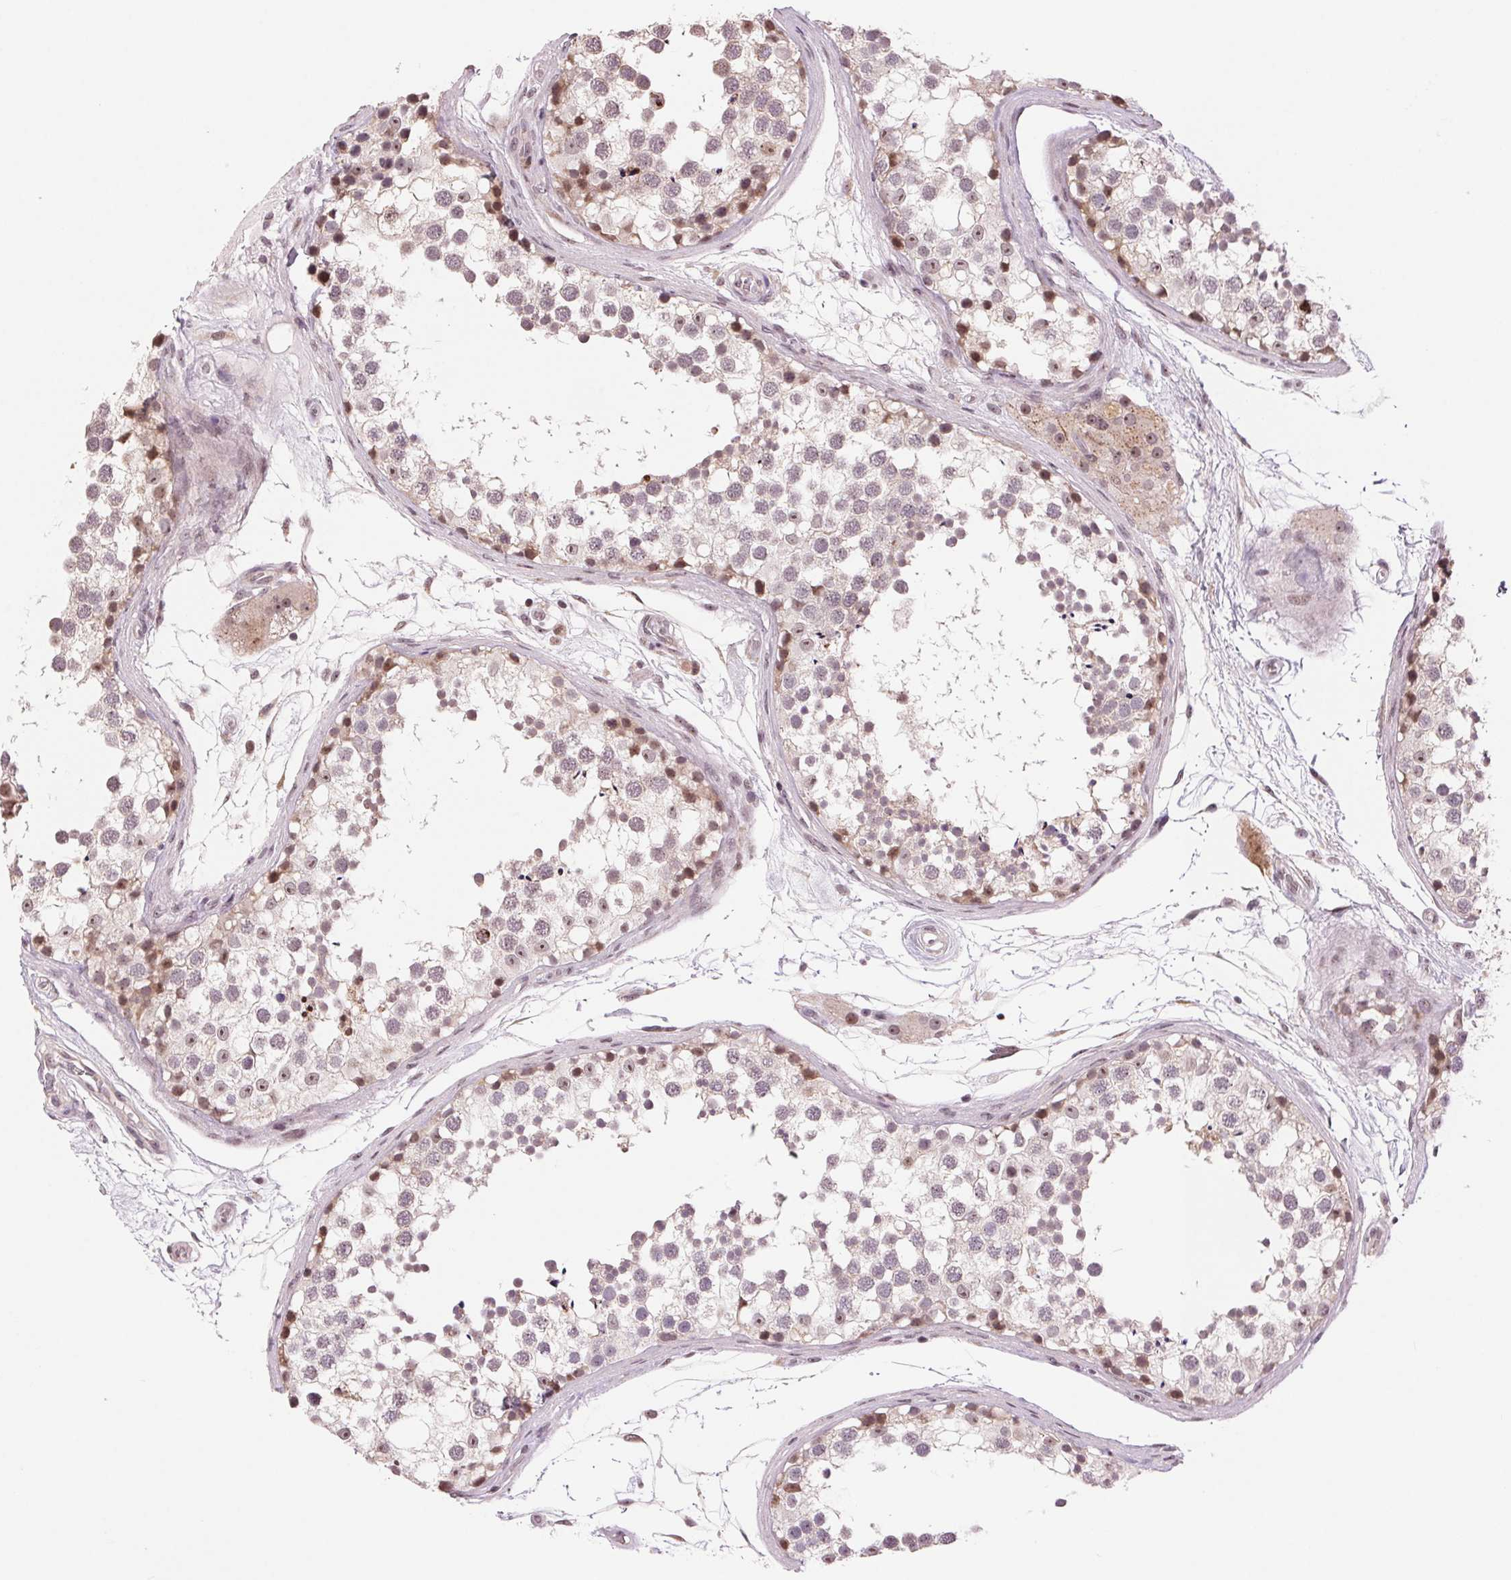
{"staining": {"intensity": "moderate", "quantity": "25%-75%", "location": "cytoplasmic/membranous,nuclear"}, "tissue": "testis", "cell_type": "Cells in seminiferous ducts", "image_type": "normal", "snomed": [{"axis": "morphology", "description": "Normal tissue, NOS"}, {"axis": "morphology", "description": "Seminoma, NOS"}, {"axis": "topography", "description": "Testis"}], "caption": "The histopathology image displays immunohistochemical staining of normal testis. There is moderate cytoplasmic/membranous,nuclear staining is appreciated in approximately 25%-75% of cells in seminiferous ducts.", "gene": "CHMP4B", "patient": {"sex": "male", "age": 65}}